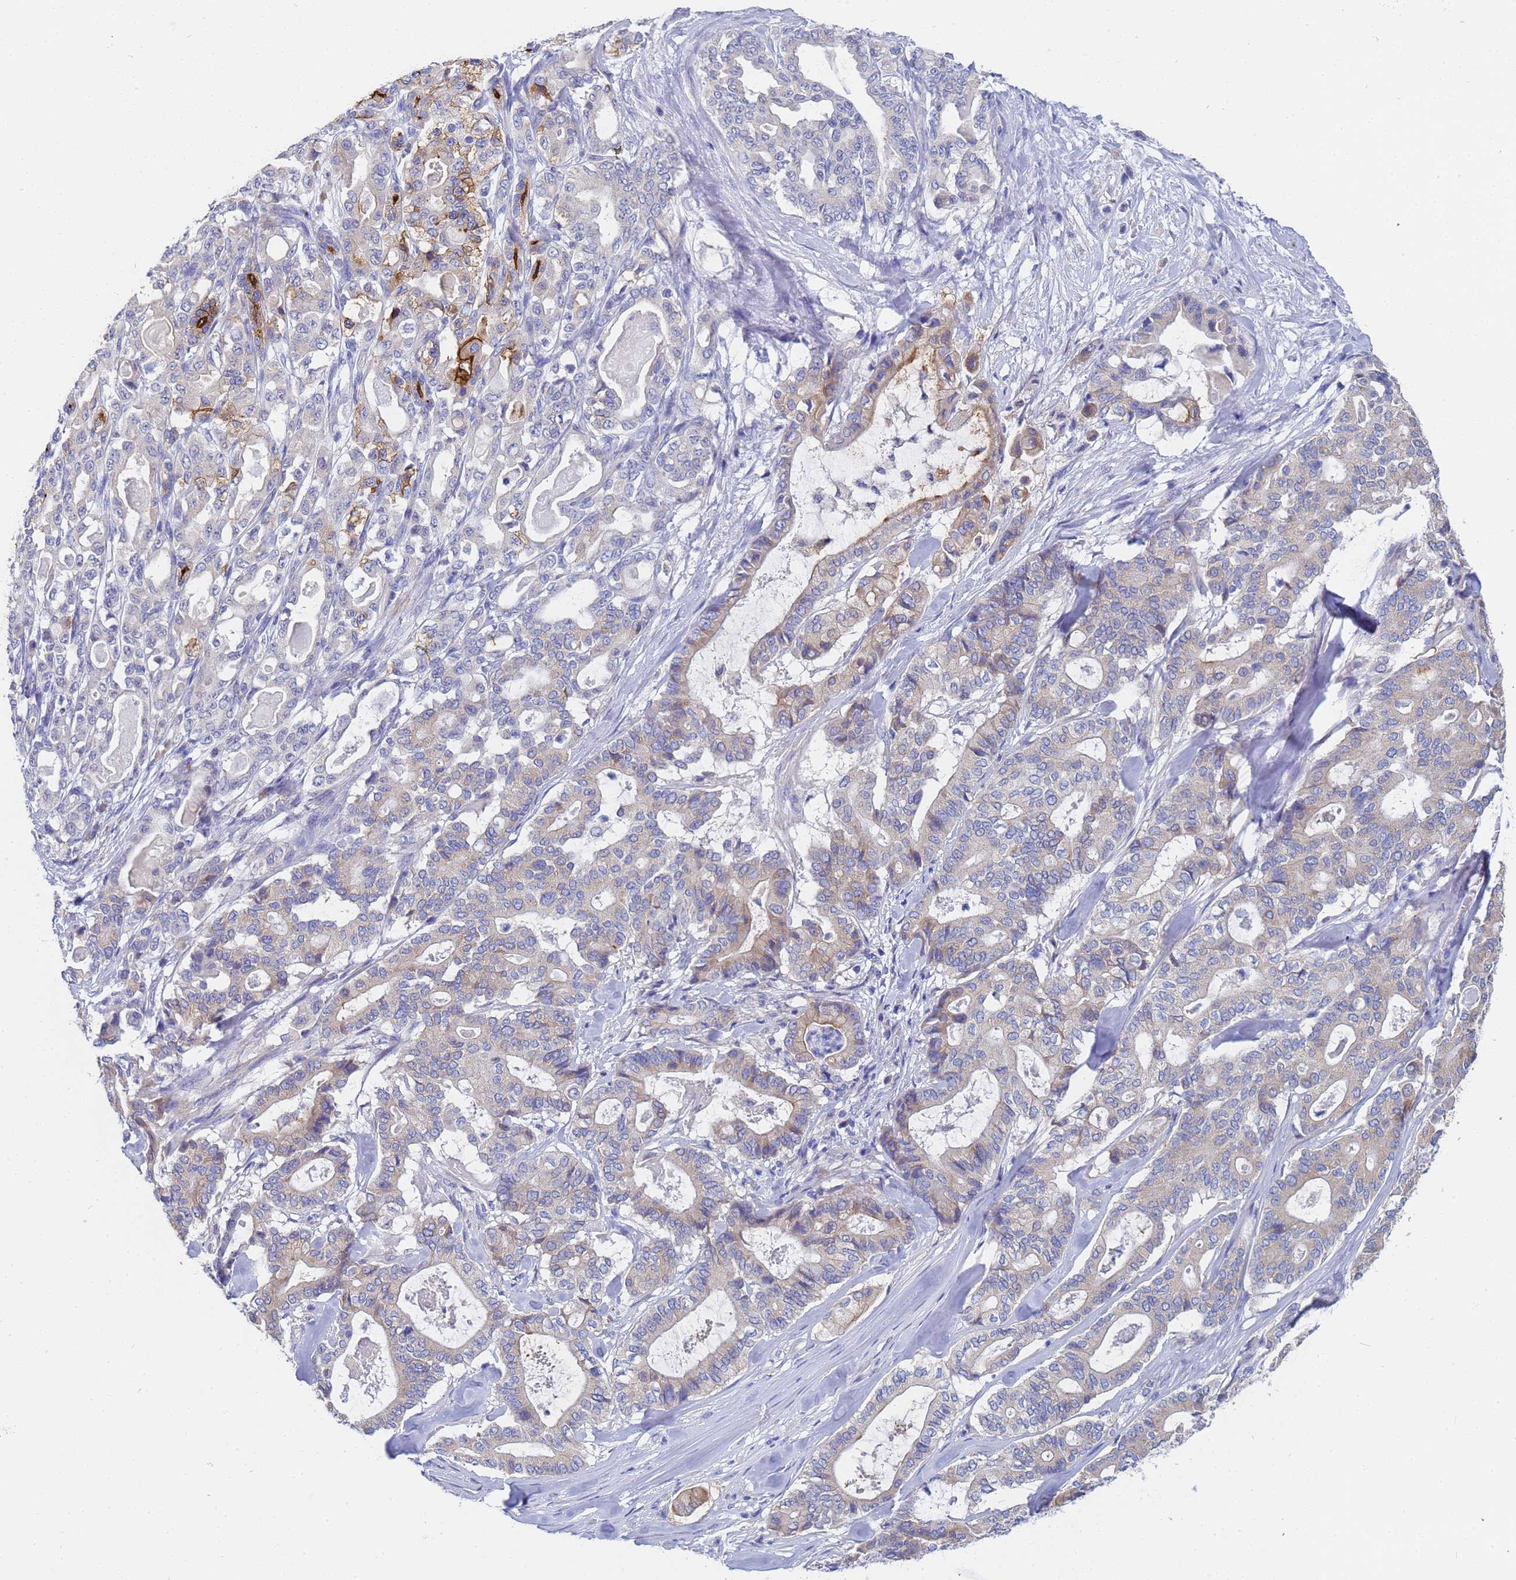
{"staining": {"intensity": "moderate", "quantity": "<25%", "location": "cytoplasmic/membranous"}, "tissue": "pancreatic cancer", "cell_type": "Tumor cells", "image_type": "cancer", "snomed": [{"axis": "morphology", "description": "Adenocarcinoma, NOS"}, {"axis": "topography", "description": "Pancreas"}], "caption": "A low amount of moderate cytoplasmic/membranous expression is appreciated in about <25% of tumor cells in pancreatic cancer (adenocarcinoma) tissue.", "gene": "TM4SF4", "patient": {"sex": "male", "age": 63}}